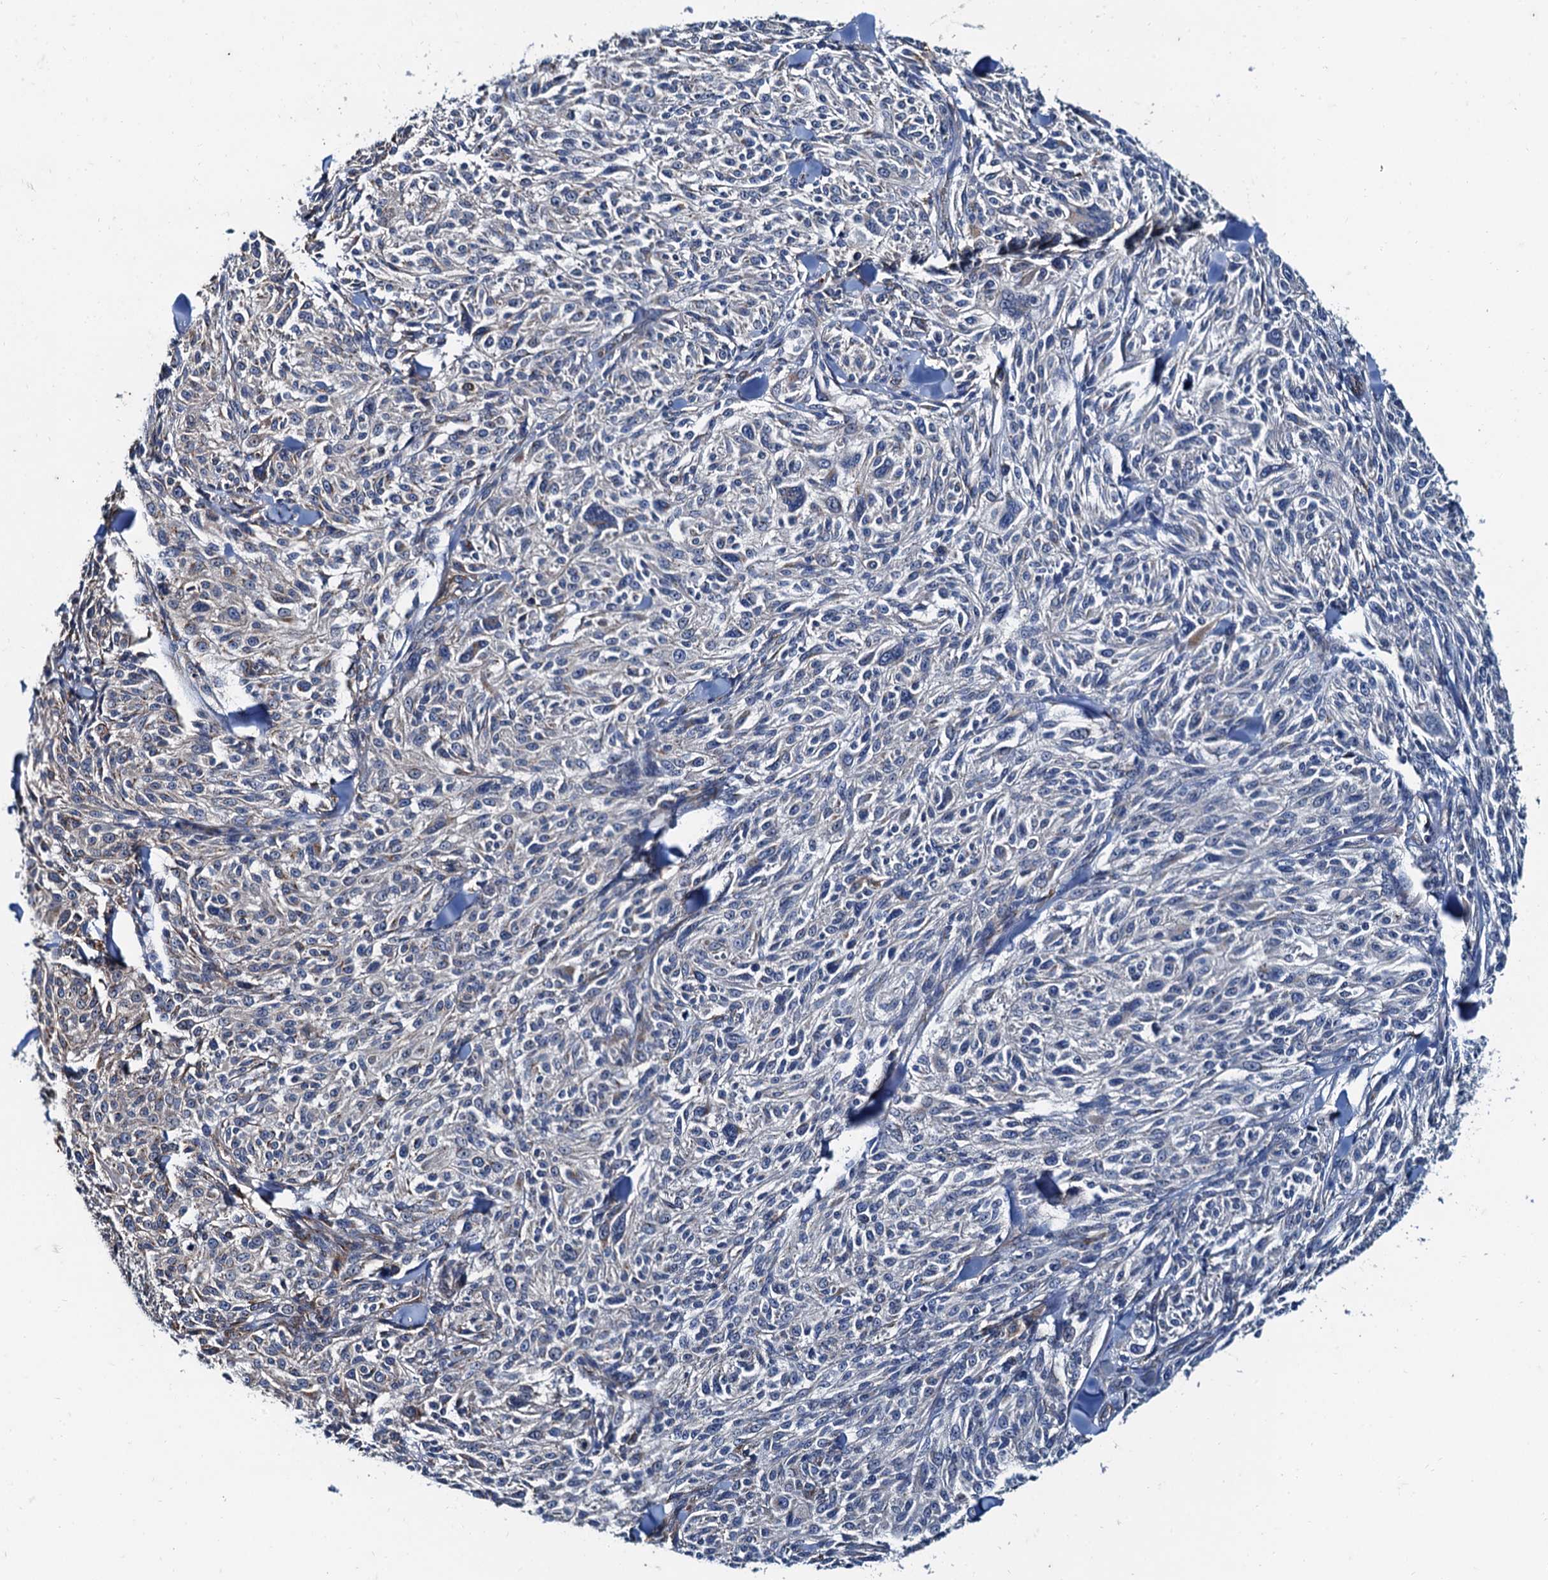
{"staining": {"intensity": "negative", "quantity": "none", "location": "none"}, "tissue": "melanoma", "cell_type": "Tumor cells", "image_type": "cancer", "snomed": [{"axis": "morphology", "description": "Malignant melanoma, NOS"}, {"axis": "topography", "description": "Skin of trunk"}], "caption": "The IHC image has no significant staining in tumor cells of malignant melanoma tissue.", "gene": "NGRN", "patient": {"sex": "male", "age": 71}}